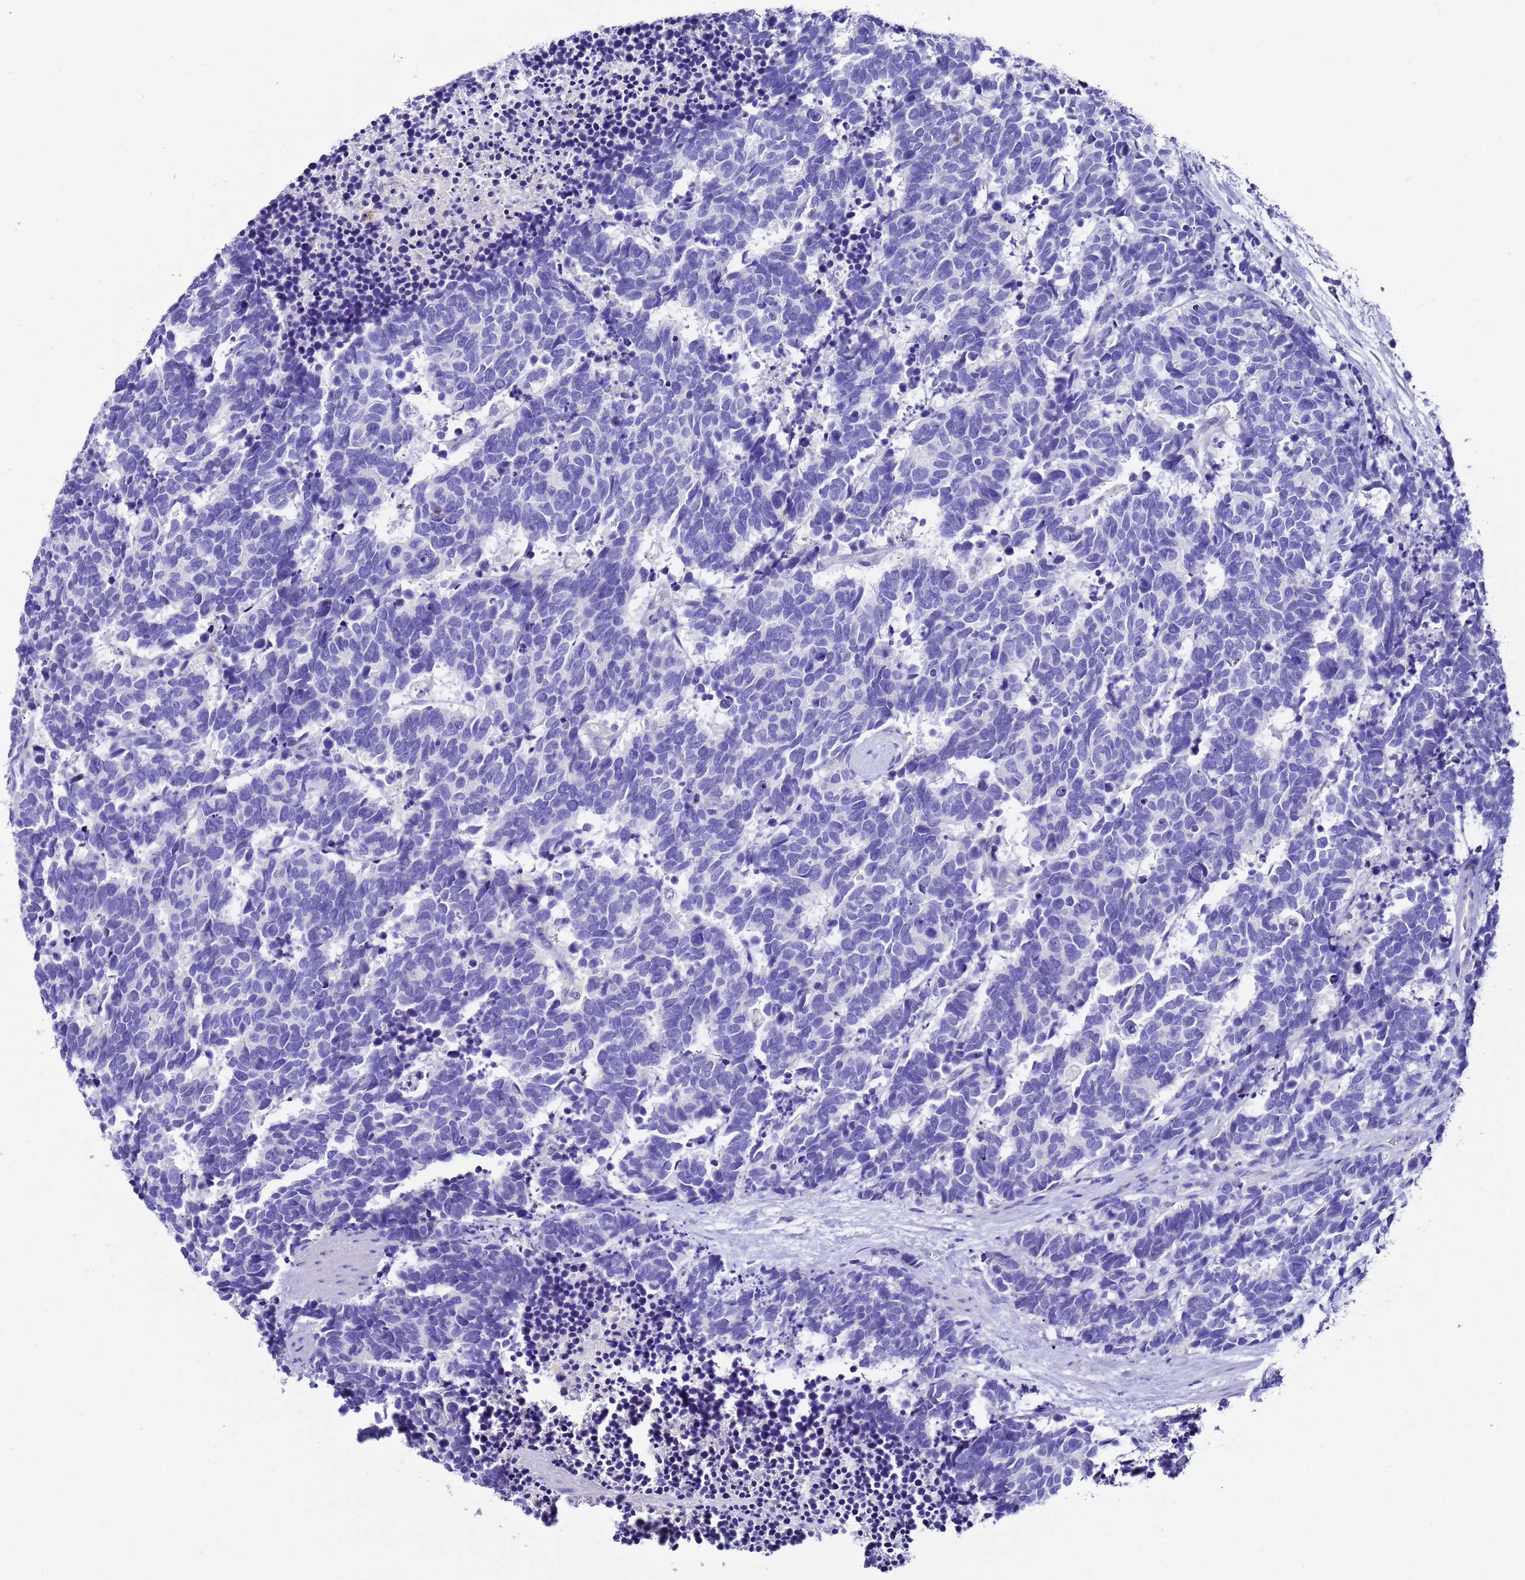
{"staining": {"intensity": "negative", "quantity": "none", "location": "none"}, "tissue": "carcinoid", "cell_type": "Tumor cells", "image_type": "cancer", "snomed": [{"axis": "morphology", "description": "Carcinoma, NOS"}, {"axis": "morphology", "description": "Carcinoid, malignant, NOS"}, {"axis": "topography", "description": "Prostate"}], "caption": "Immunohistochemistry histopathology image of neoplastic tissue: carcinoid stained with DAB (3,3'-diaminobenzidine) demonstrates no significant protein staining in tumor cells.", "gene": "UGT2A1", "patient": {"sex": "male", "age": 57}}